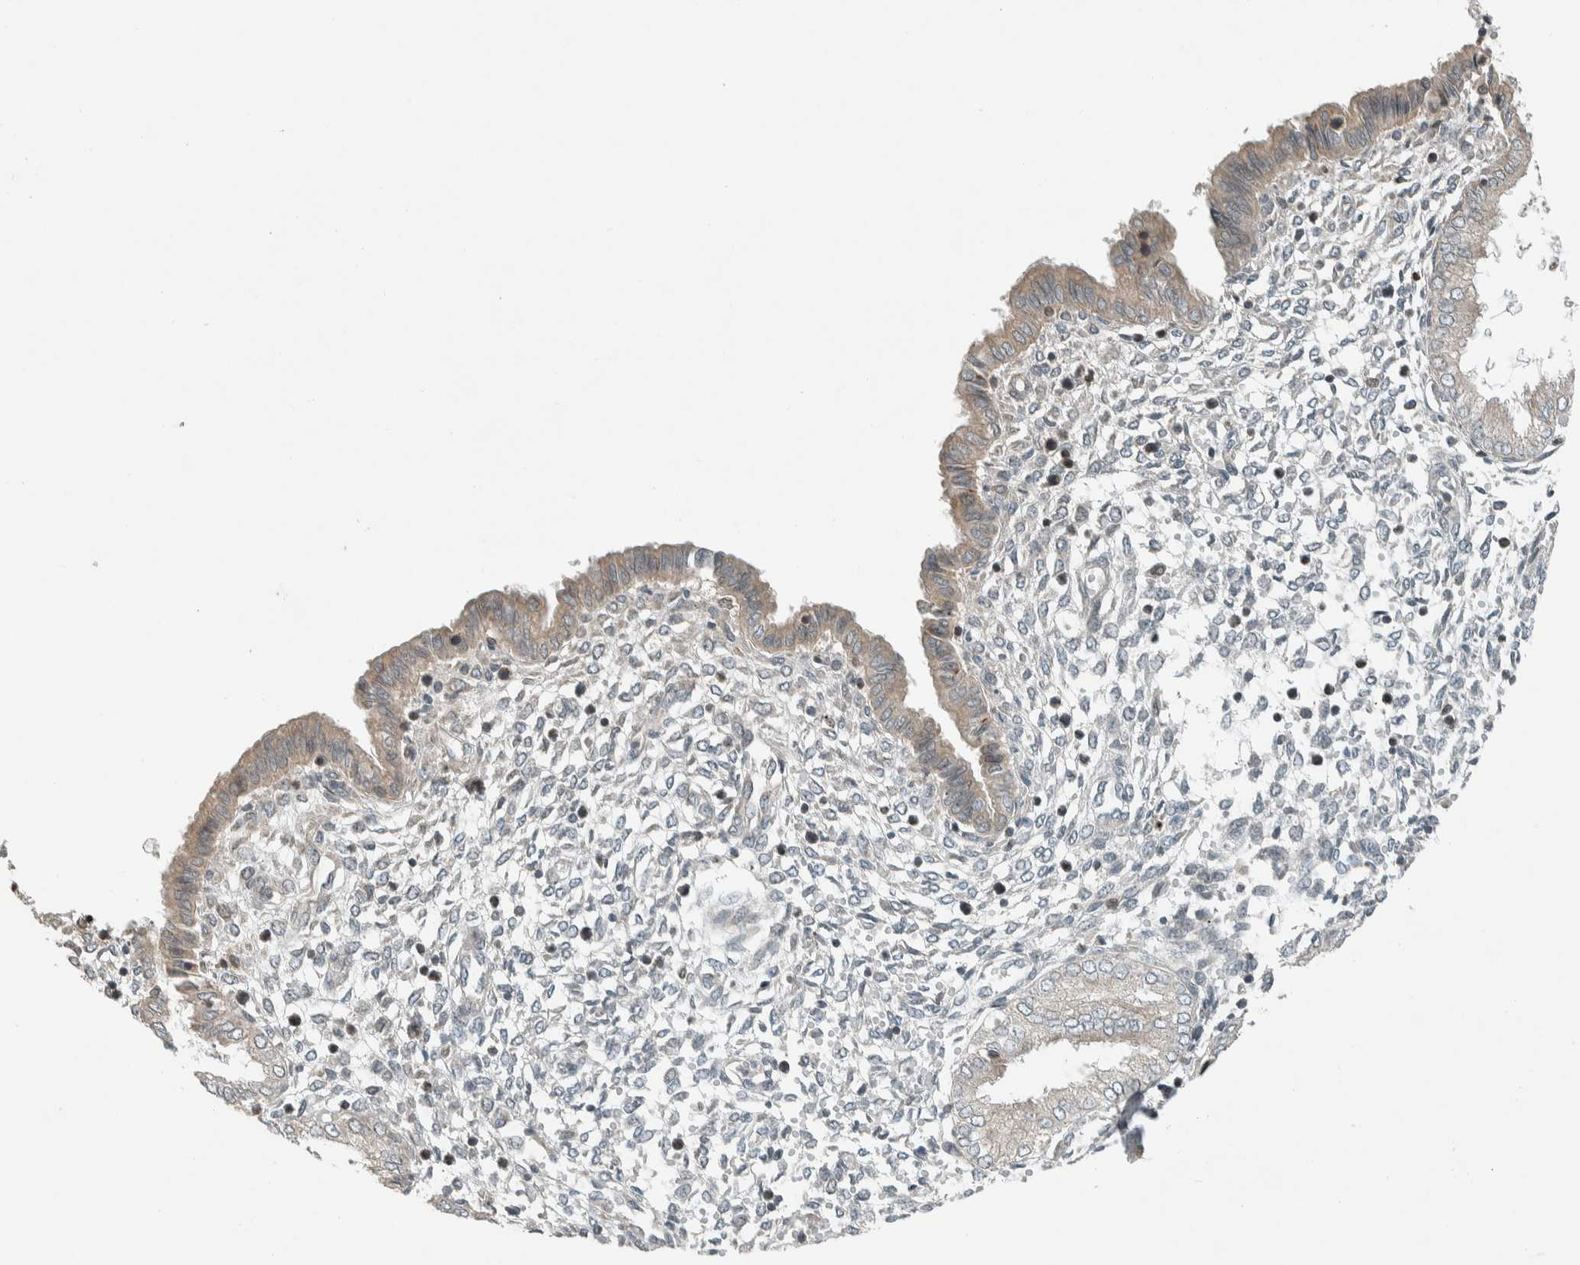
{"staining": {"intensity": "negative", "quantity": "none", "location": "none"}, "tissue": "endometrium", "cell_type": "Cells in endometrial stroma", "image_type": "normal", "snomed": [{"axis": "morphology", "description": "Normal tissue, NOS"}, {"axis": "topography", "description": "Endometrium"}], "caption": "The immunohistochemistry photomicrograph has no significant staining in cells in endometrial stroma of endometrium. Nuclei are stained in blue.", "gene": "SEL1L", "patient": {"sex": "female", "age": 33}}